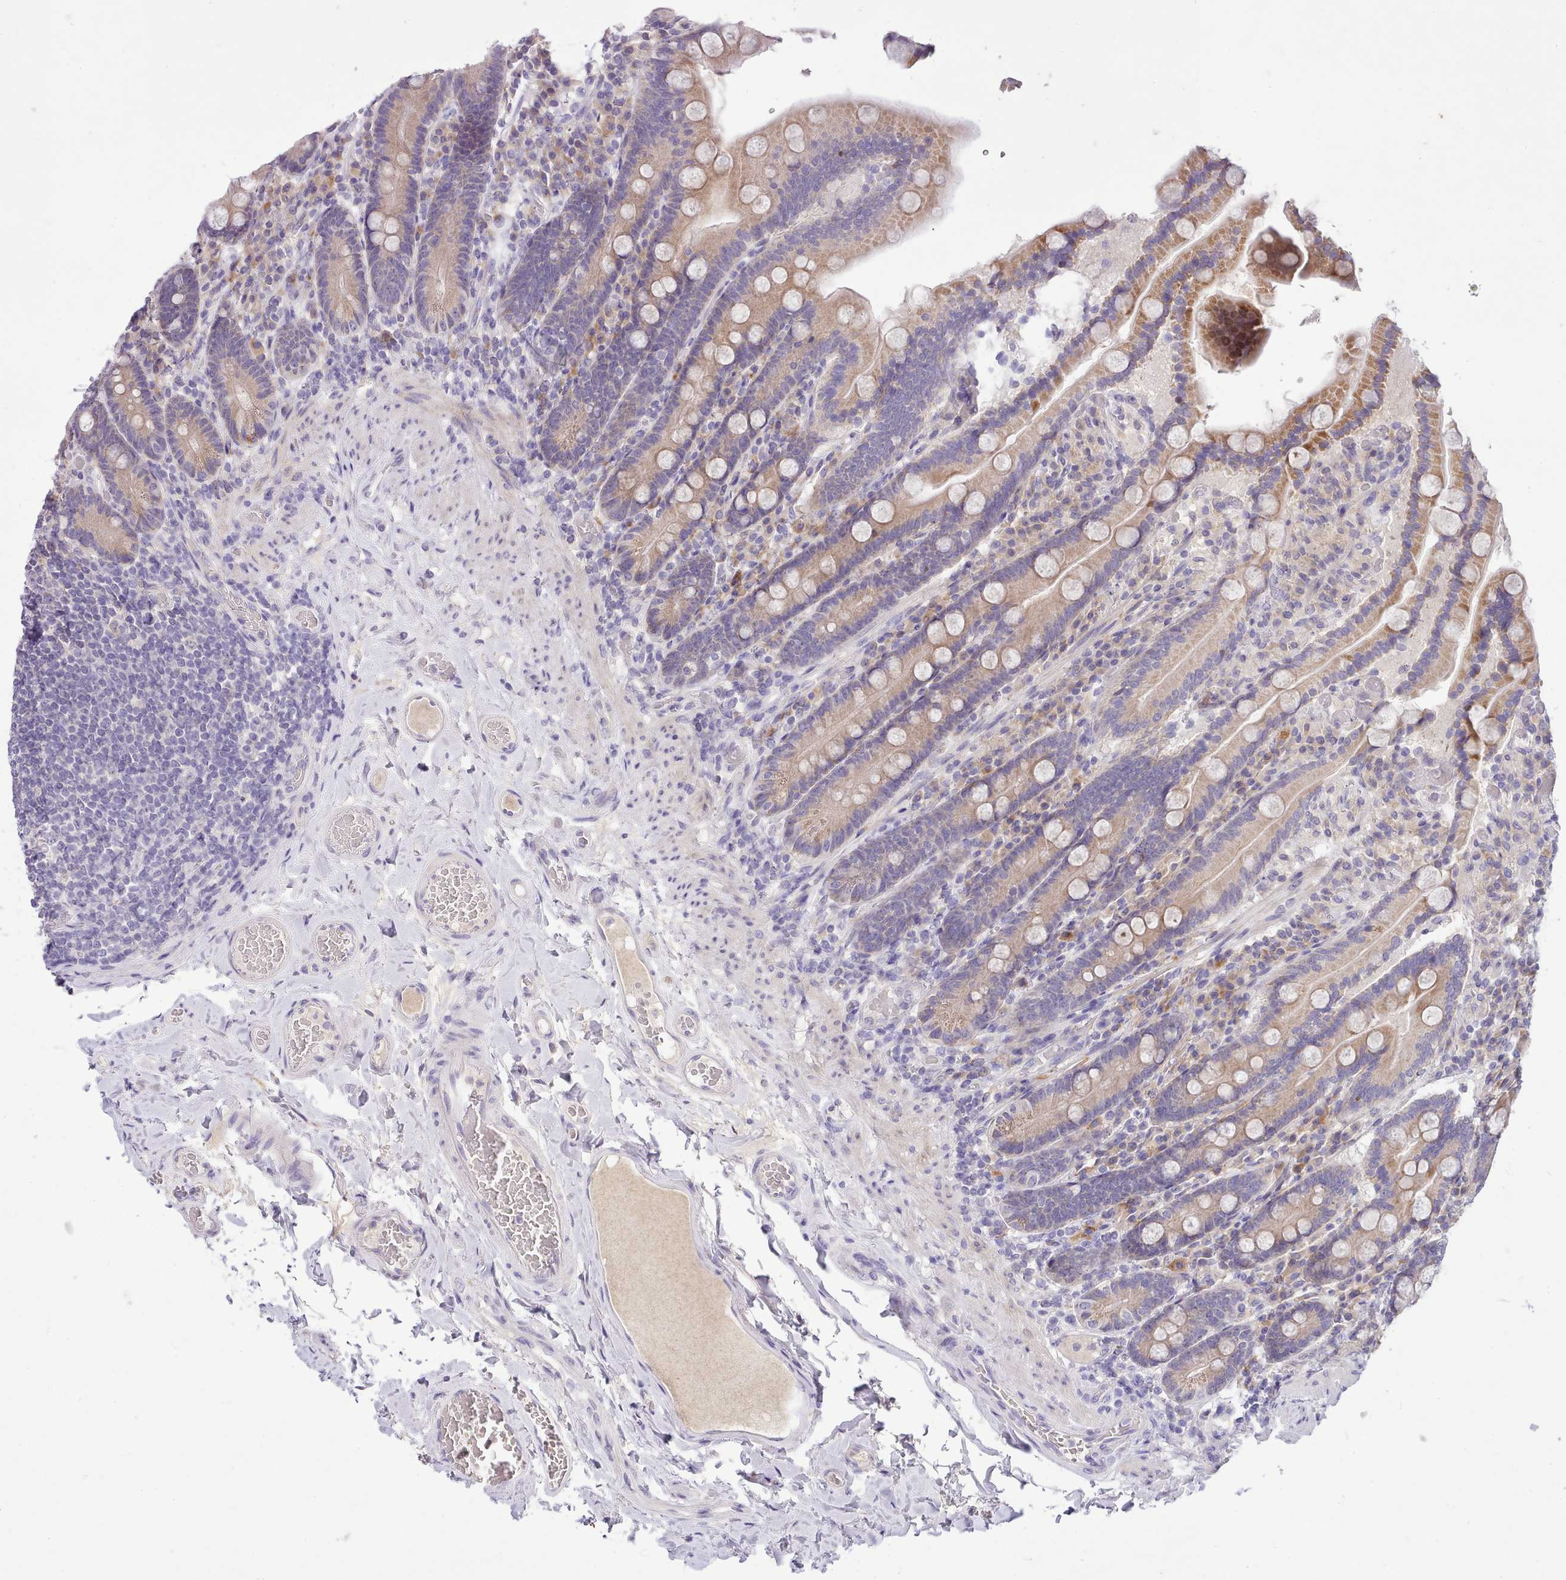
{"staining": {"intensity": "moderate", "quantity": "<25%", "location": "cytoplasmic/membranous"}, "tissue": "duodenum", "cell_type": "Glandular cells", "image_type": "normal", "snomed": [{"axis": "morphology", "description": "Normal tissue, NOS"}, {"axis": "topography", "description": "Duodenum"}], "caption": "Protein analysis of normal duodenum displays moderate cytoplasmic/membranous expression in about <25% of glandular cells.", "gene": "FAM83E", "patient": {"sex": "female", "age": 62}}